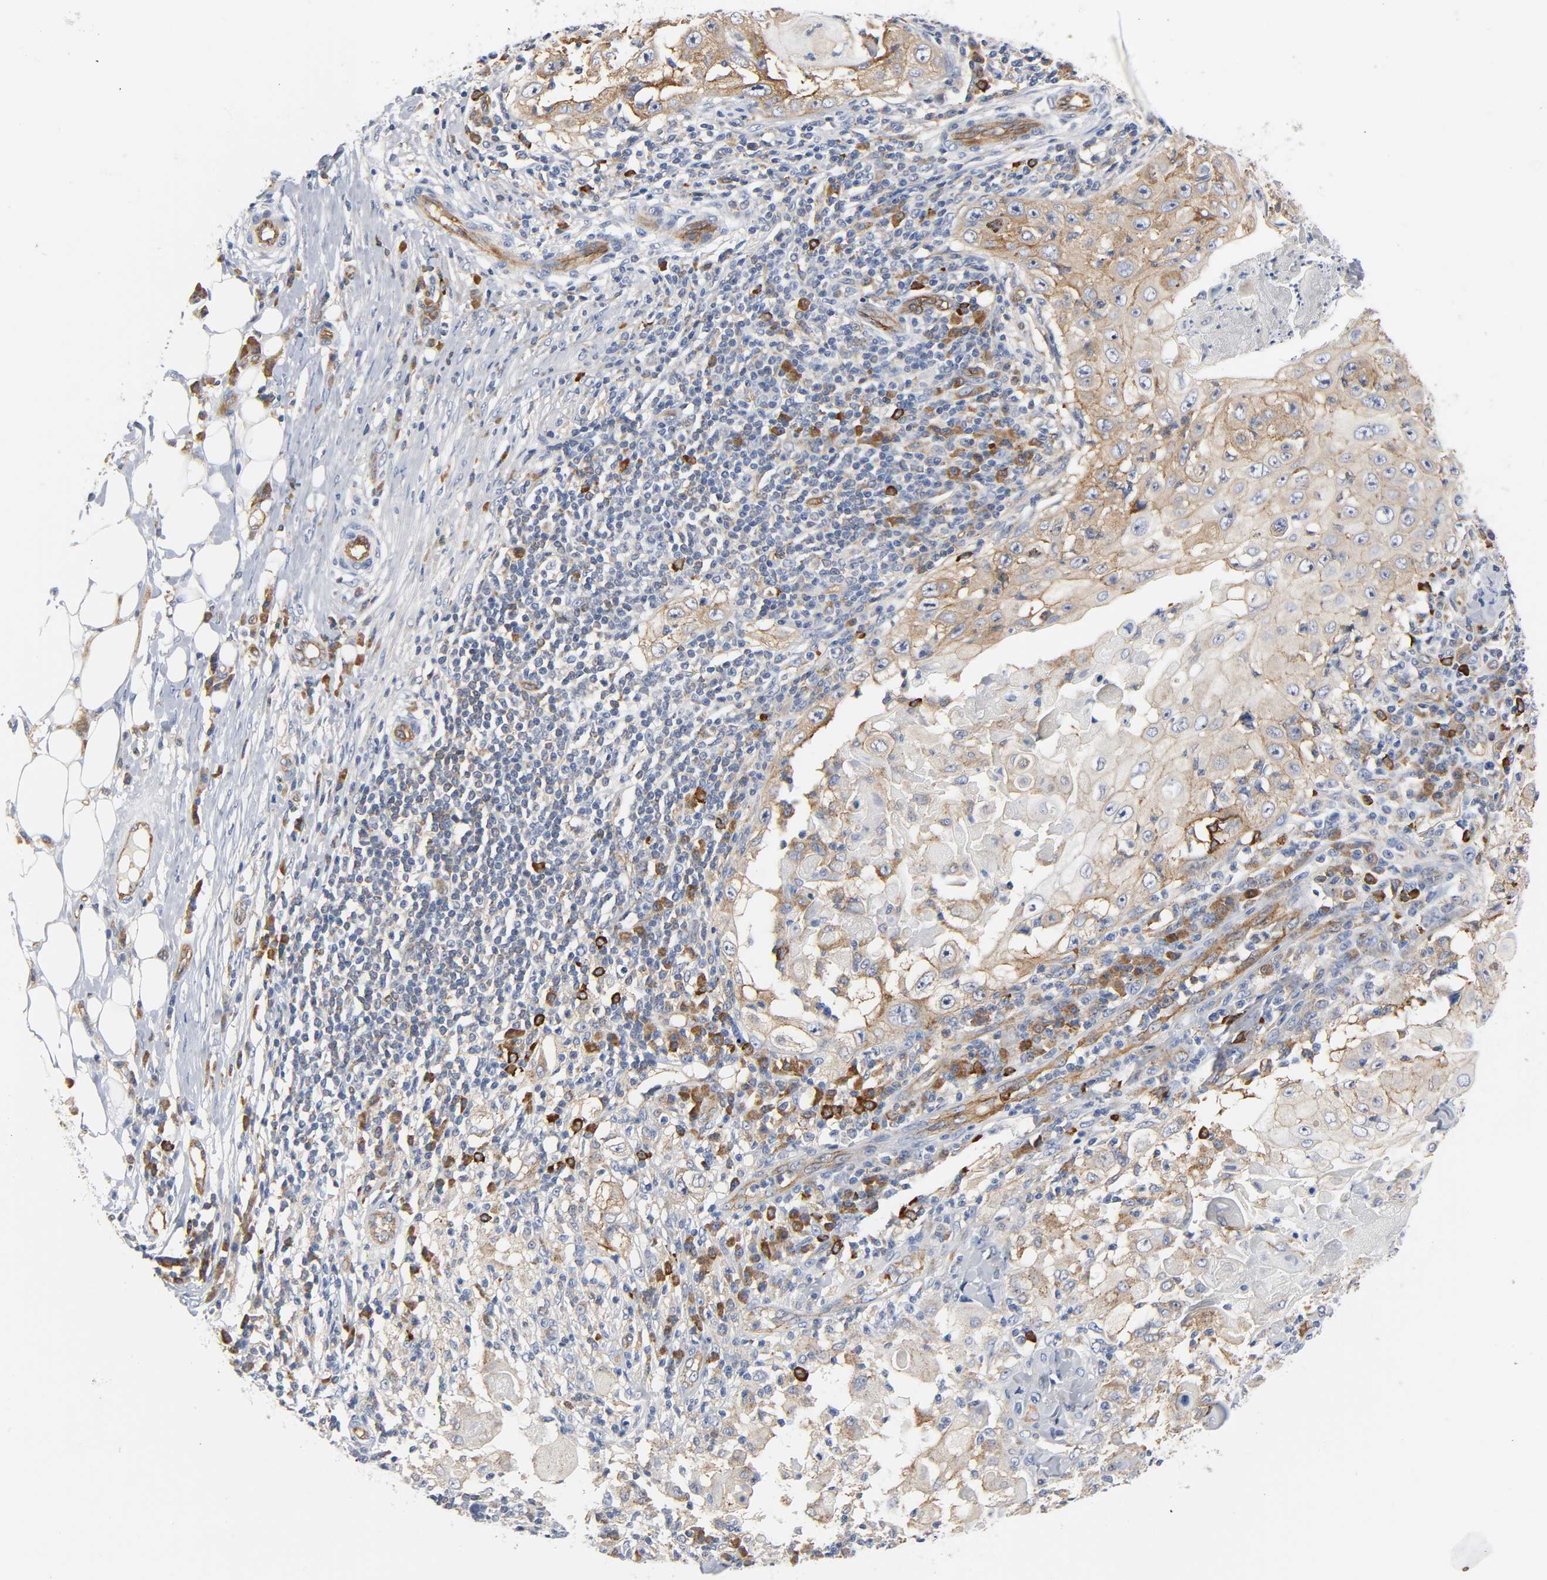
{"staining": {"intensity": "weak", "quantity": ">75%", "location": "cytoplasmic/membranous"}, "tissue": "skin cancer", "cell_type": "Tumor cells", "image_type": "cancer", "snomed": [{"axis": "morphology", "description": "Squamous cell carcinoma, NOS"}, {"axis": "topography", "description": "Skin"}], "caption": "Skin cancer (squamous cell carcinoma) stained with immunohistochemistry shows weak cytoplasmic/membranous staining in about >75% of tumor cells.", "gene": "CD2AP", "patient": {"sex": "male", "age": 86}}